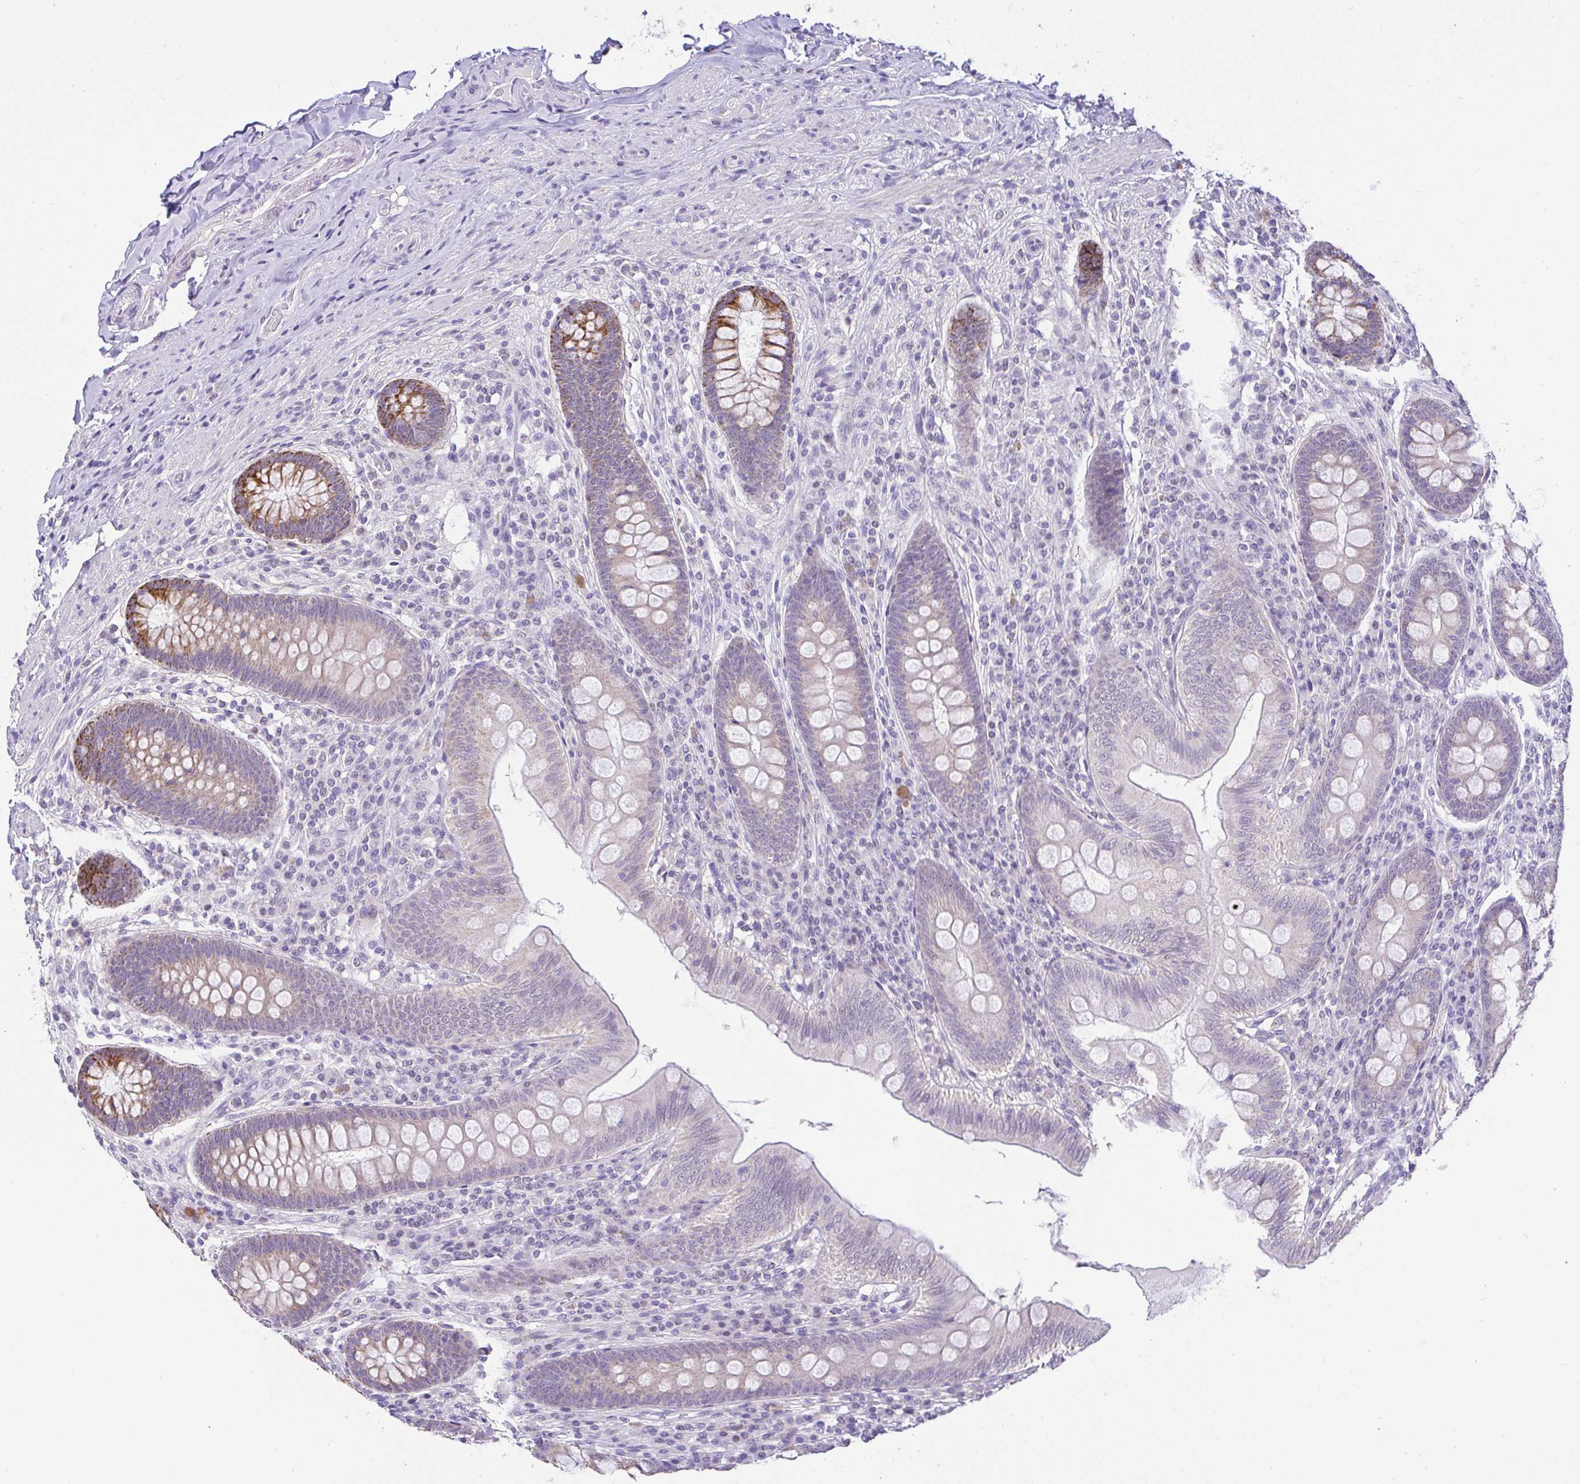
{"staining": {"intensity": "strong", "quantity": "<25%", "location": "cytoplasmic/membranous"}, "tissue": "appendix", "cell_type": "Glandular cells", "image_type": "normal", "snomed": [{"axis": "morphology", "description": "Normal tissue, NOS"}, {"axis": "topography", "description": "Appendix"}], "caption": "Immunohistochemistry of unremarkable appendix displays medium levels of strong cytoplasmic/membranous positivity in approximately <25% of glandular cells.", "gene": "CTU1", "patient": {"sex": "male", "age": 71}}